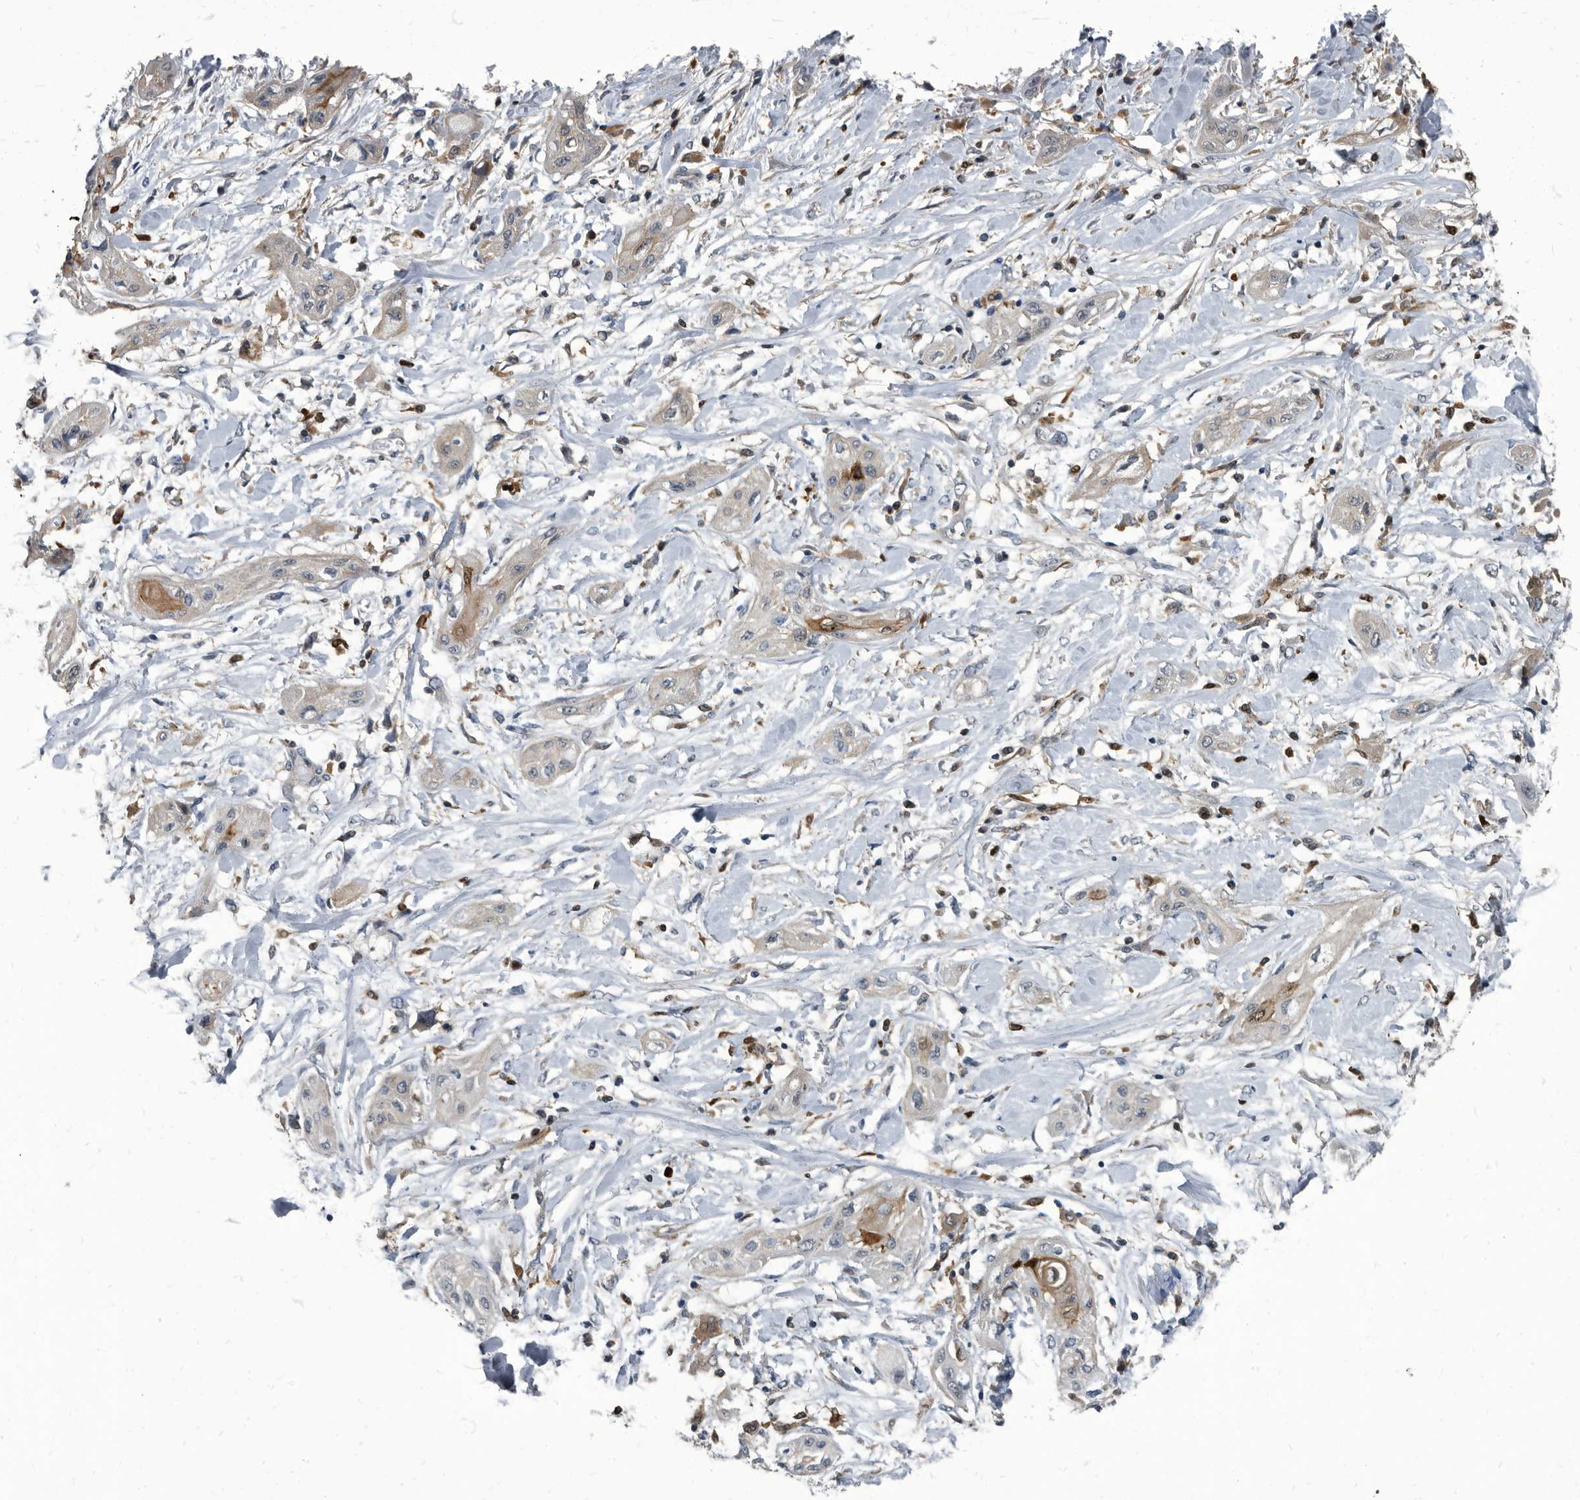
{"staining": {"intensity": "negative", "quantity": "none", "location": "none"}, "tissue": "lung cancer", "cell_type": "Tumor cells", "image_type": "cancer", "snomed": [{"axis": "morphology", "description": "Squamous cell carcinoma, NOS"}, {"axis": "topography", "description": "Lung"}], "caption": "Lung cancer (squamous cell carcinoma) was stained to show a protein in brown. There is no significant expression in tumor cells. Nuclei are stained in blue.", "gene": "CDV3", "patient": {"sex": "female", "age": 47}}